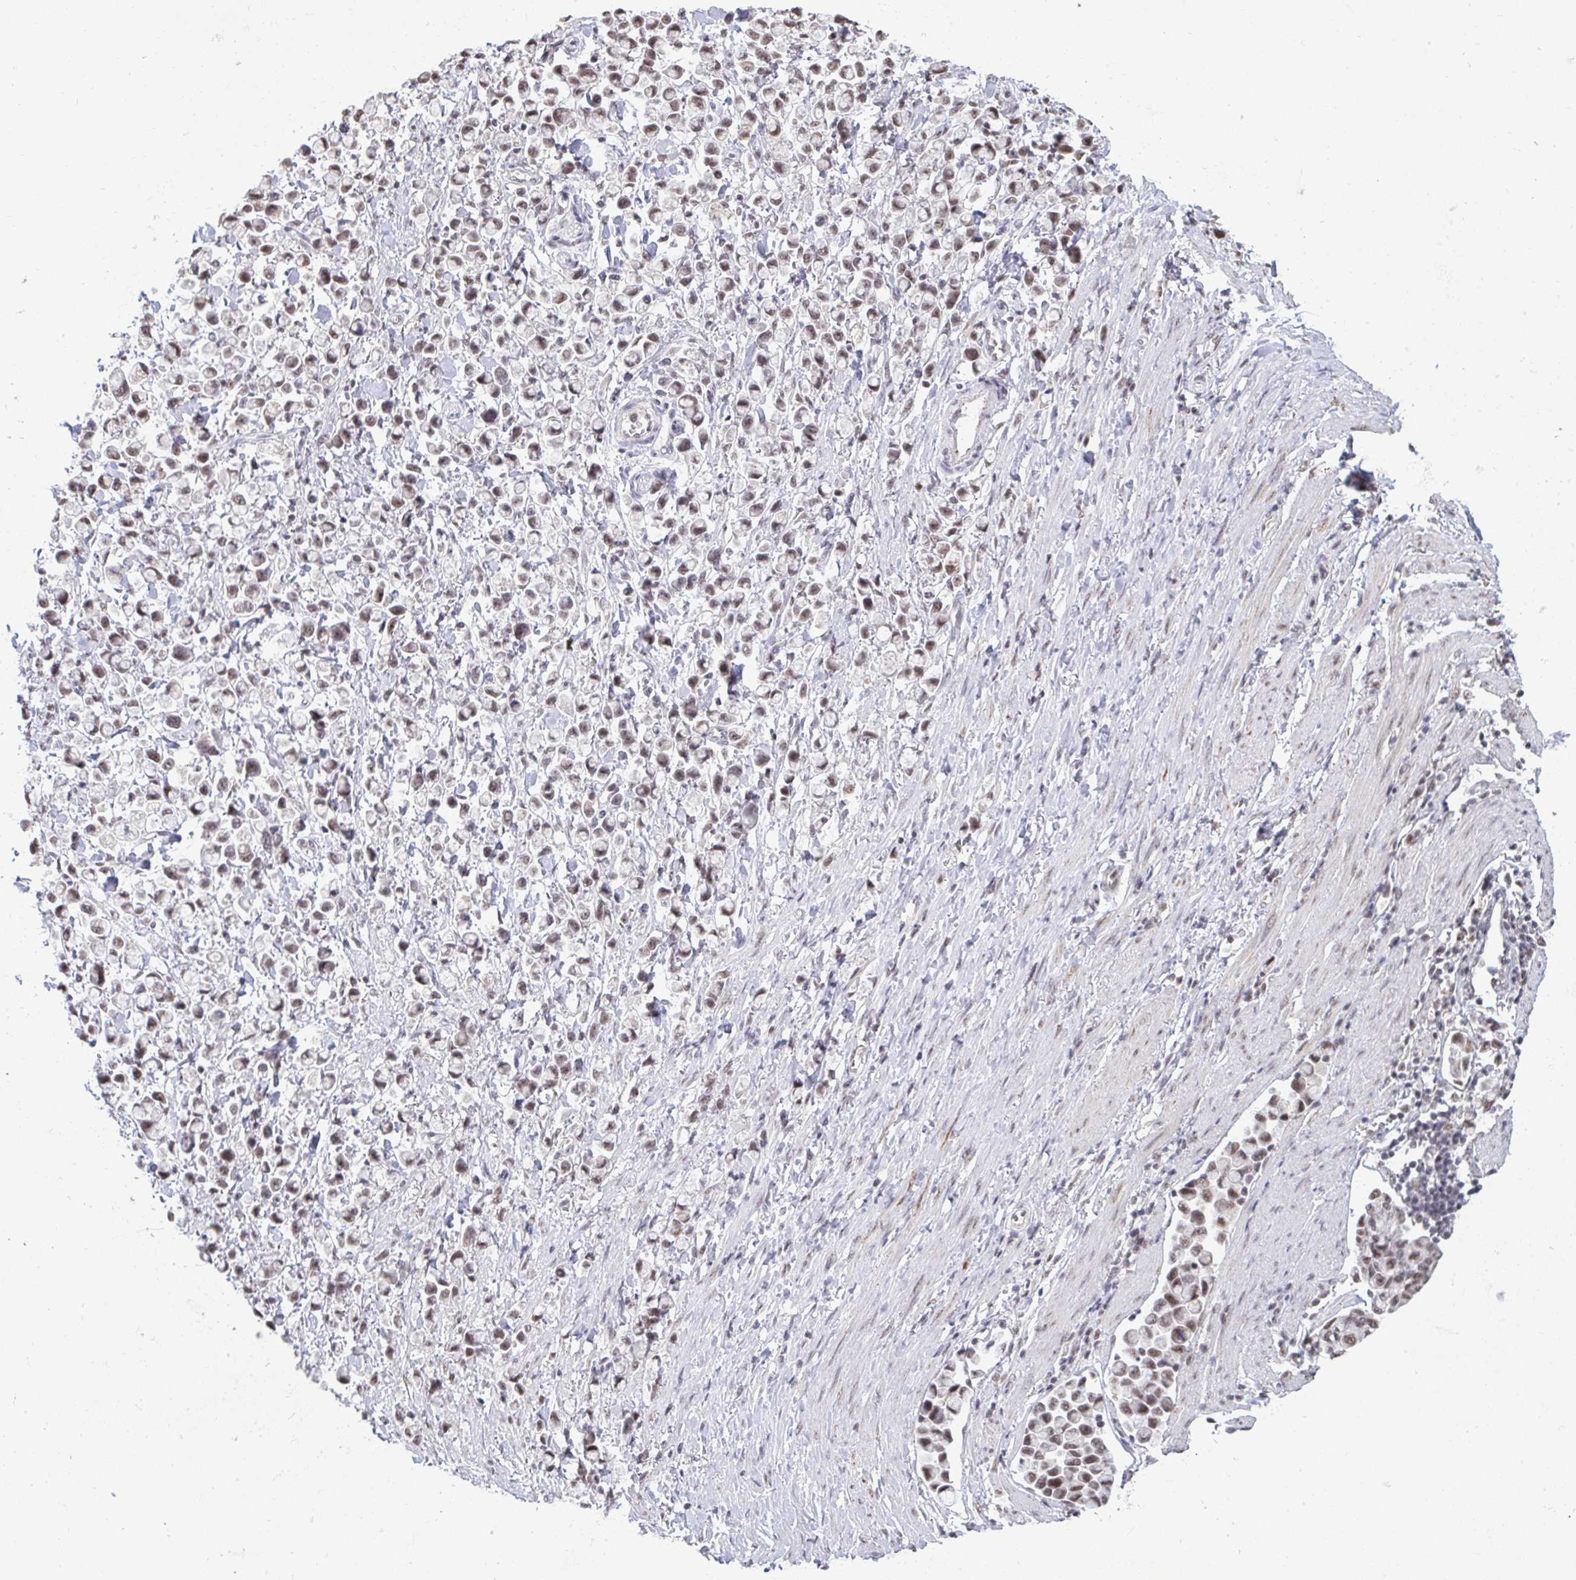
{"staining": {"intensity": "weak", "quantity": "25%-75%", "location": "nuclear"}, "tissue": "stomach cancer", "cell_type": "Tumor cells", "image_type": "cancer", "snomed": [{"axis": "morphology", "description": "Adenocarcinoma, NOS"}, {"axis": "topography", "description": "Stomach"}], "caption": "Stomach cancer (adenocarcinoma) was stained to show a protein in brown. There is low levels of weak nuclear expression in approximately 25%-75% of tumor cells. (Brightfield microscopy of DAB IHC at high magnification).", "gene": "PUF60", "patient": {"sex": "female", "age": 81}}